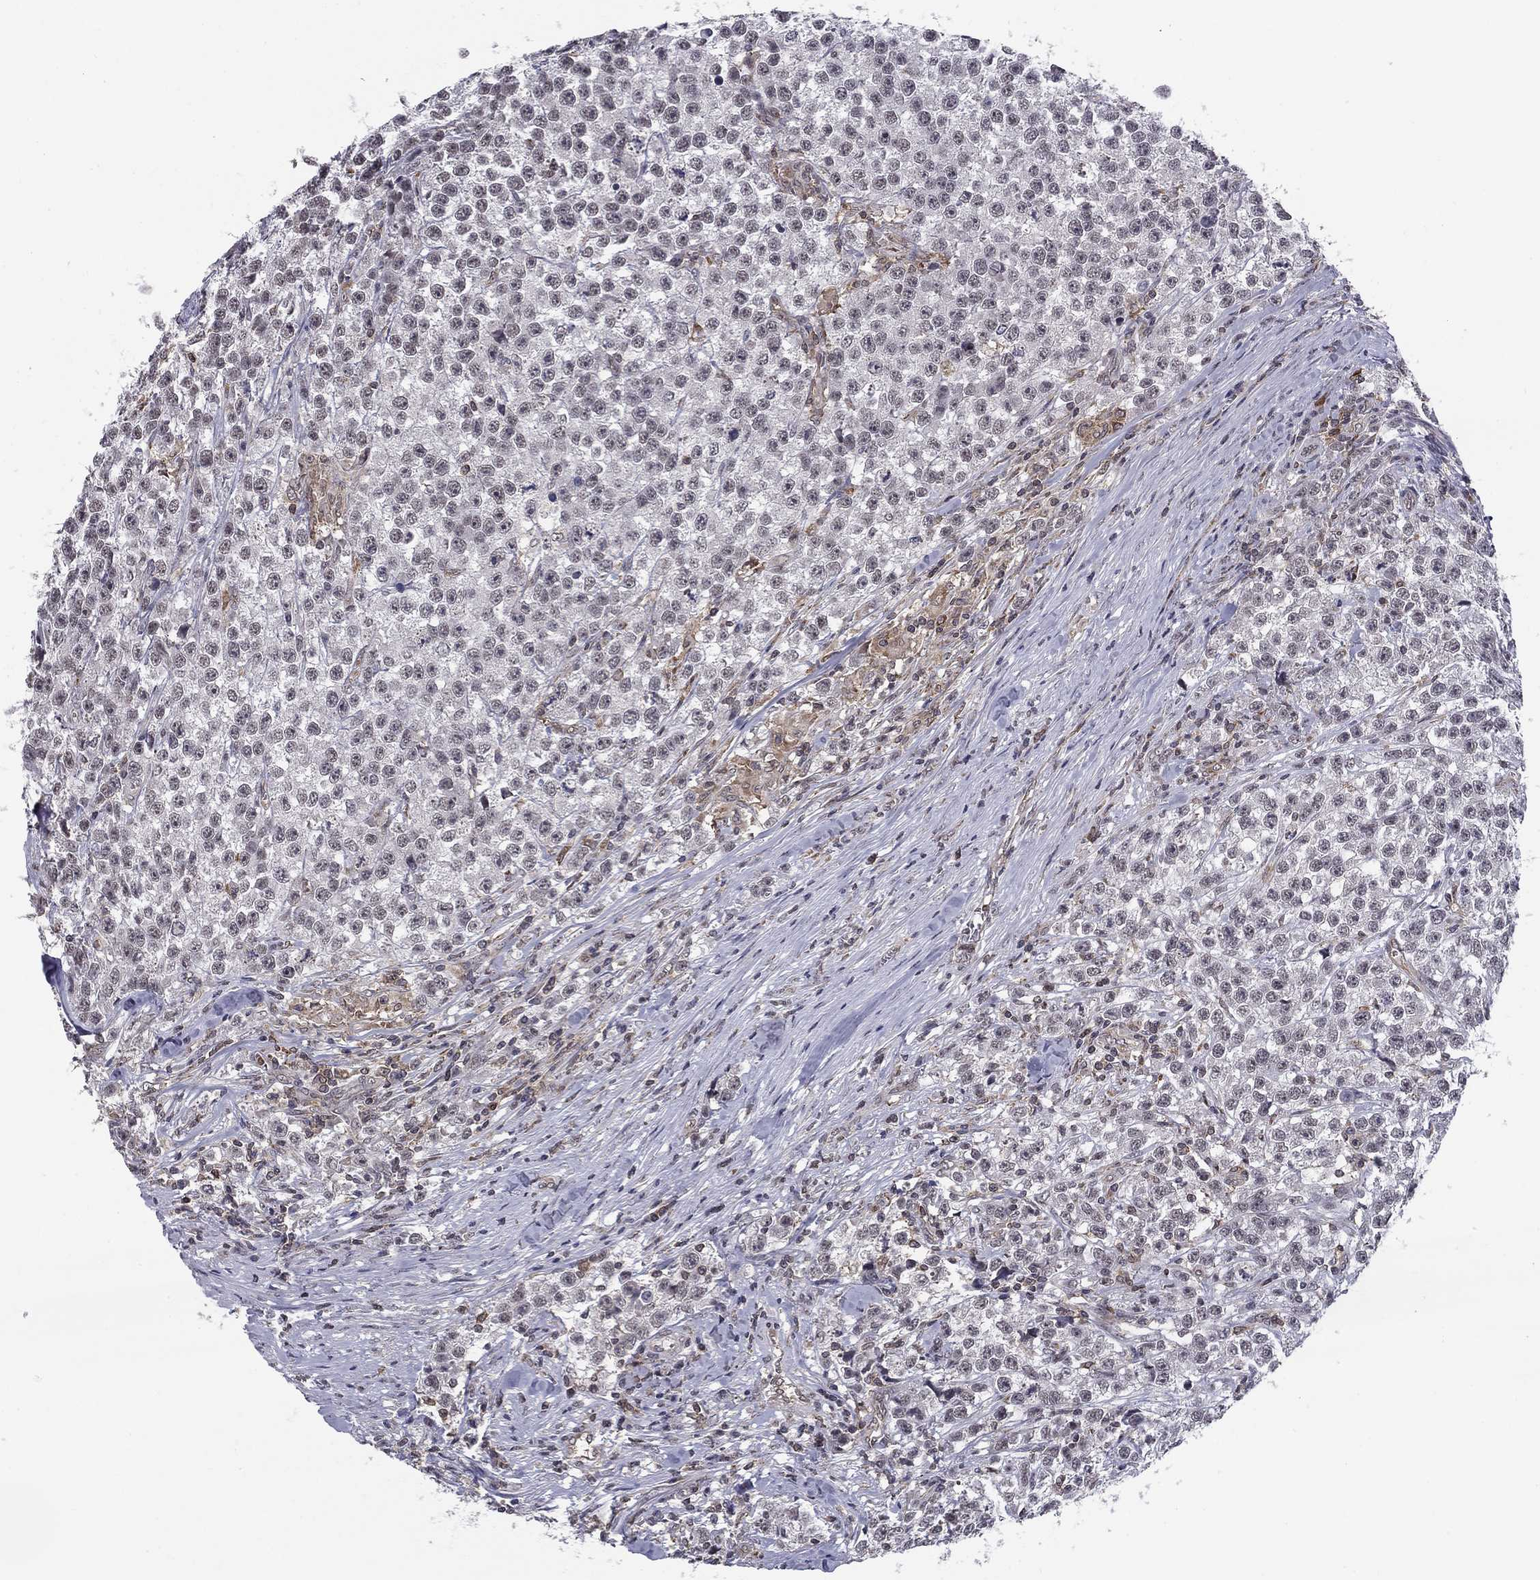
{"staining": {"intensity": "negative", "quantity": "none", "location": "none"}, "tissue": "testis cancer", "cell_type": "Tumor cells", "image_type": "cancer", "snomed": [{"axis": "morphology", "description": "Seminoma, NOS"}, {"axis": "topography", "description": "Testis"}], "caption": "Immunohistochemistry photomicrograph of neoplastic tissue: human testis cancer (seminoma) stained with DAB (3,3'-diaminobenzidine) displays no significant protein positivity in tumor cells. (DAB (3,3'-diaminobenzidine) immunohistochemistry, high magnification).", "gene": "PLCB2", "patient": {"sex": "male", "age": 59}}